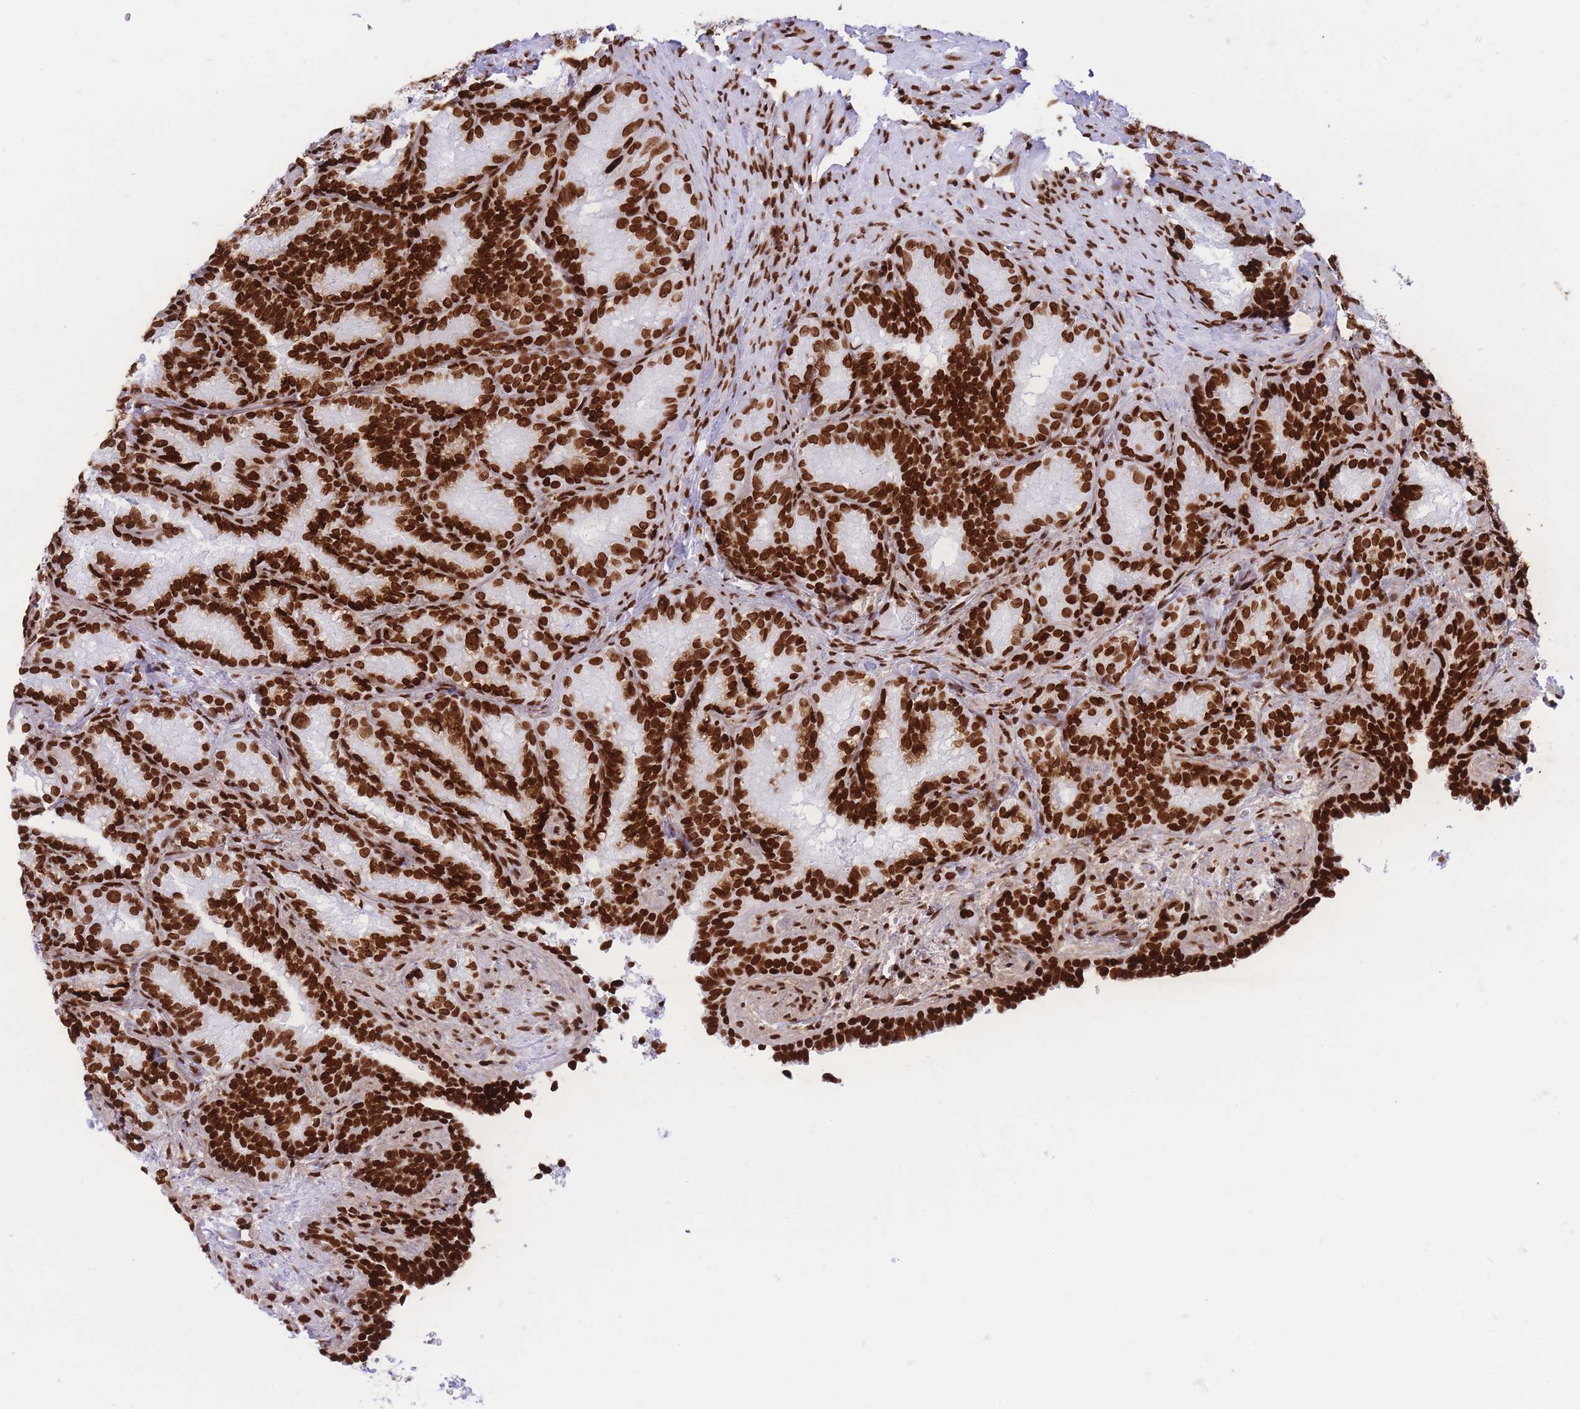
{"staining": {"intensity": "strong", "quantity": ">75%", "location": "nuclear"}, "tissue": "seminal vesicle", "cell_type": "Glandular cells", "image_type": "normal", "snomed": [{"axis": "morphology", "description": "Normal tissue, NOS"}, {"axis": "topography", "description": "Seminal veicle"}], "caption": "Seminal vesicle stained for a protein exhibits strong nuclear positivity in glandular cells. The staining was performed using DAB (3,3'-diaminobenzidine) to visualize the protein expression in brown, while the nuclei were stained in blue with hematoxylin (Magnification: 20x).", "gene": "H2BC10", "patient": {"sex": "male", "age": 58}}